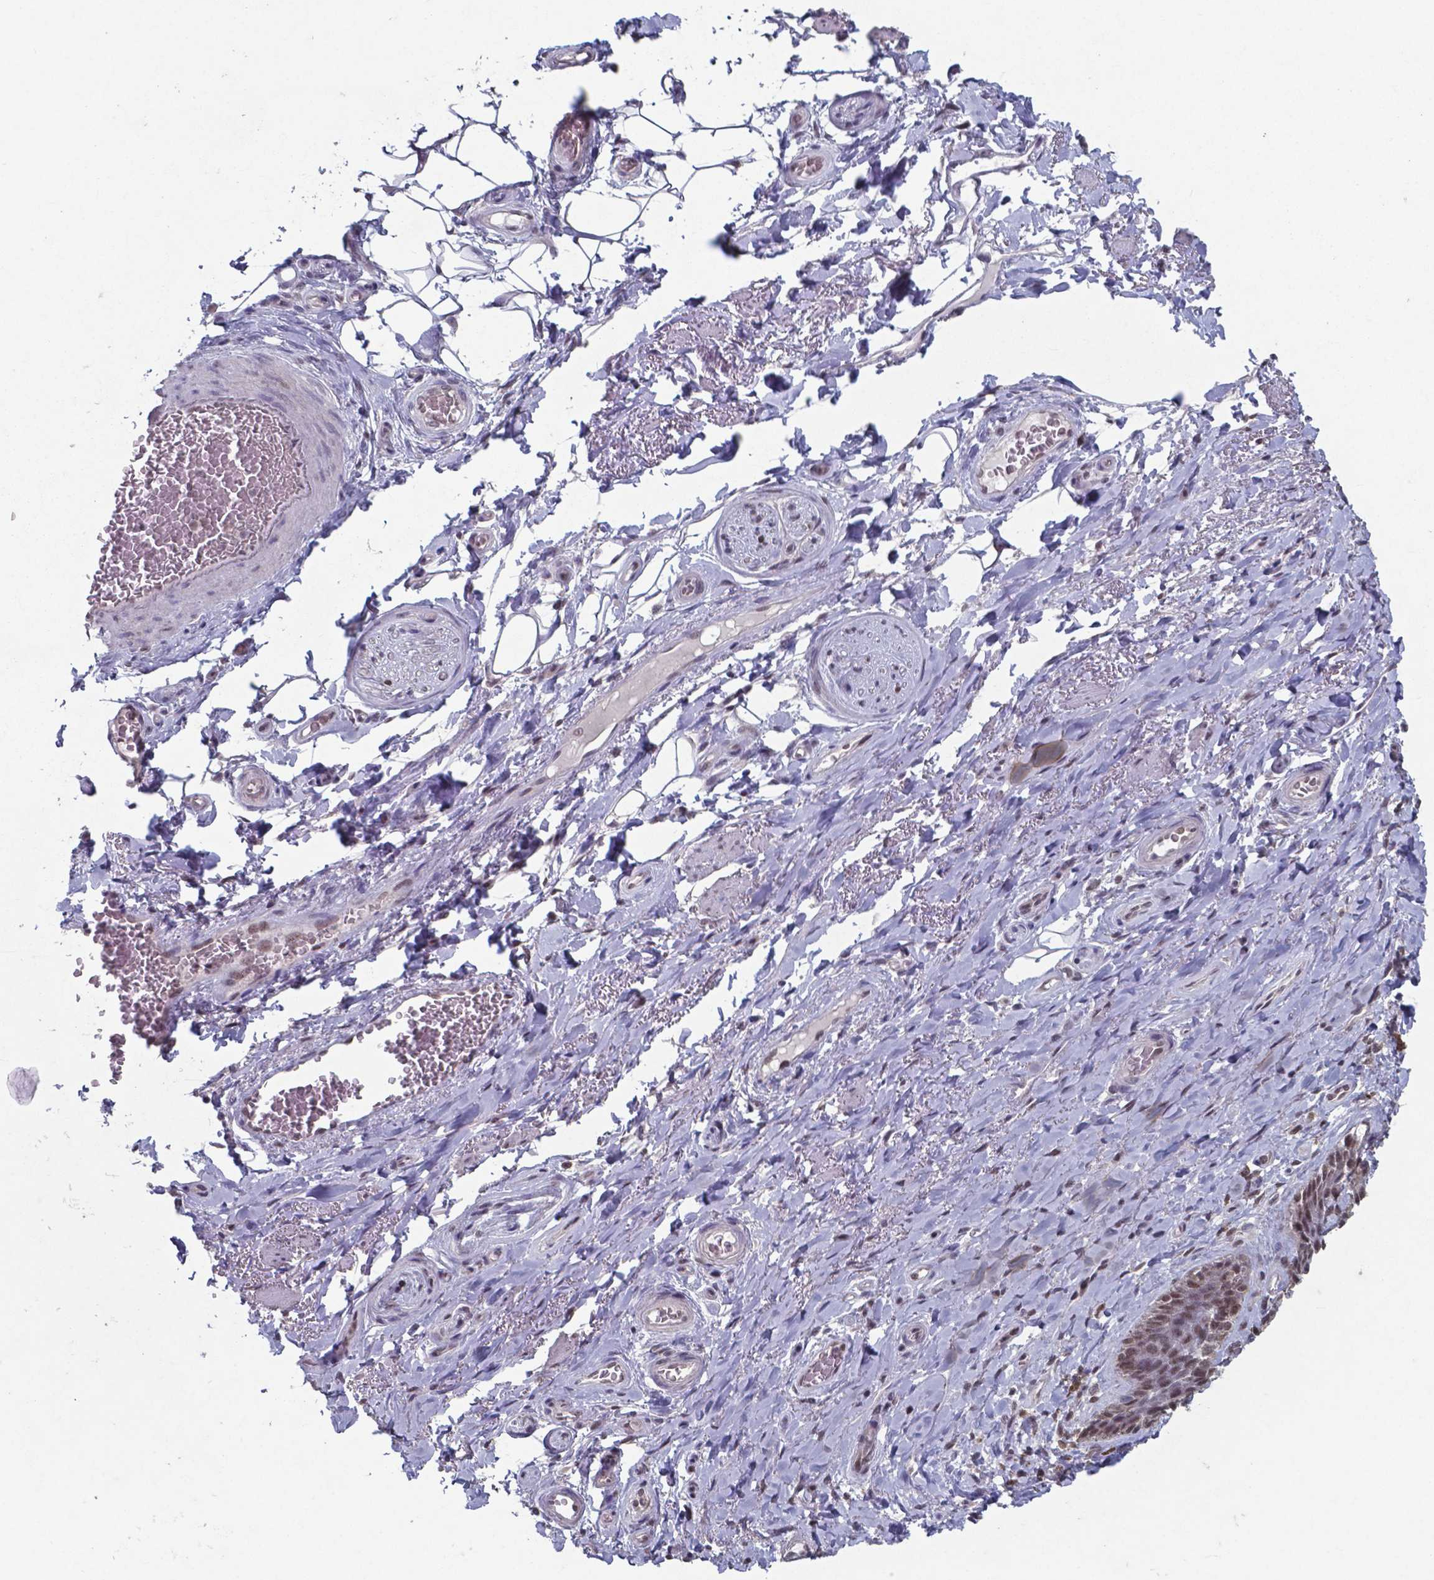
{"staining": {"intensity": "moderate", "quantity": ">75%", "location": "nuclear"}, "tissue": "adipose tissue", "cell_type": "Adipocytes", "image_type": "normal", "snomed": [{"axis": "morphology", "description": "Normal tissue, NOS"}, {"axis": "topography", "description": "Anal"}, {"axis": "topography", "description": "Peripheral nerve tissue"}], "caption": "The micrograph shows staining of normal adipose tissue, revealing moderate nuclear protein expression (brown color) within adipocytes.", "gene": "UBA1", "patient": {"sex": "male", "age": 53}}